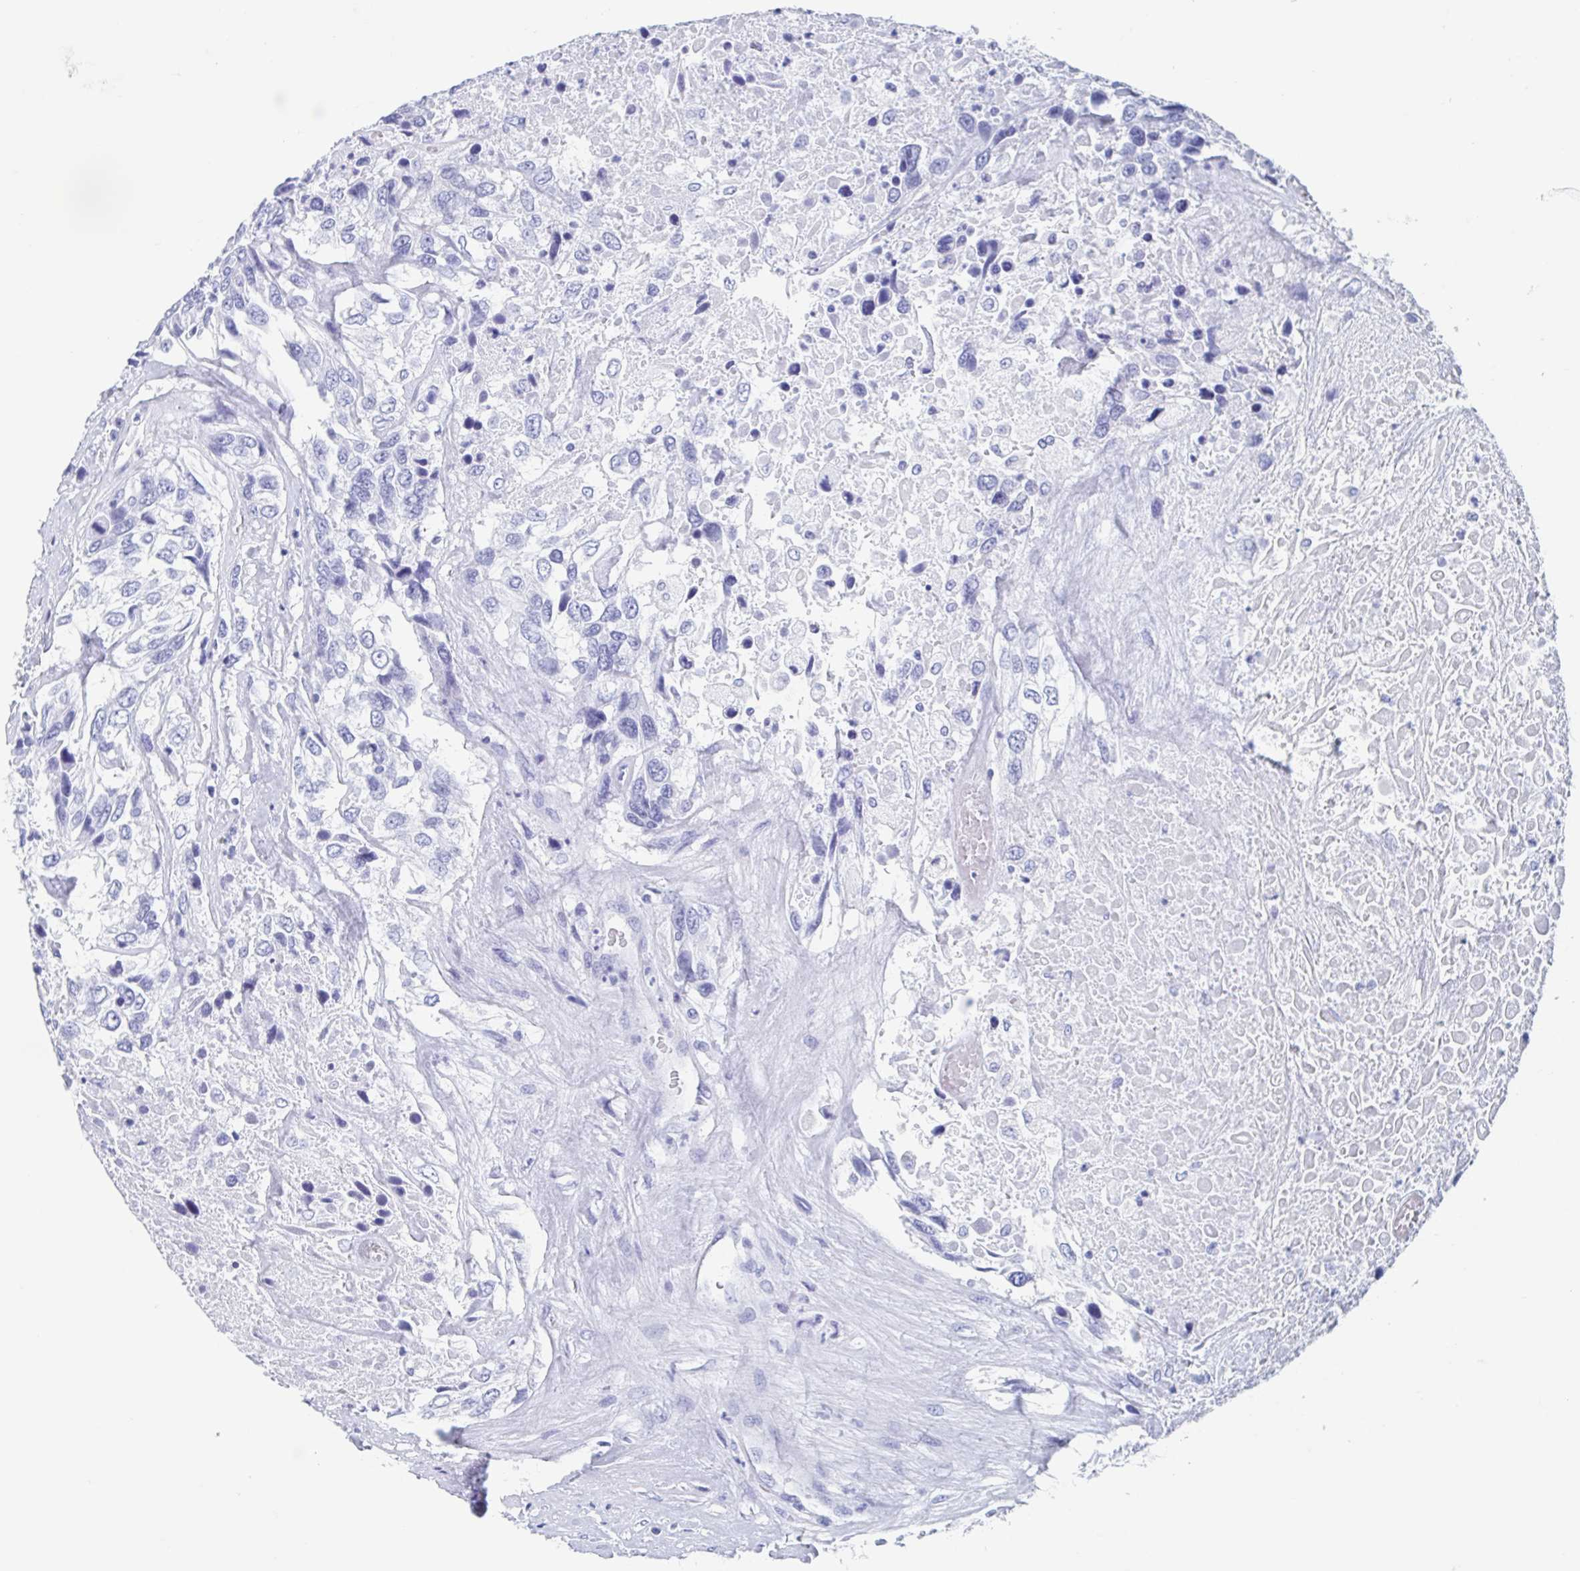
{"staining": {"intensity": "negative", "quantity": "none", "location": "none"}, "tissue": "urothelial cancer", "cell_type": "Tumor cells", "image_type": "cancer", "snomed": [{"axis": "morphology", "description": "Urothelial carcinoma, High grade"}, {"axis": "topography", "description": "Urinary bladder"}], "caption": "This is an IHC image of high-grade urothelial carcinoma. There is no positivity in tumor cells.", "gene": "HDGFL1", "patient": {"sex": "female", "age": 70}}